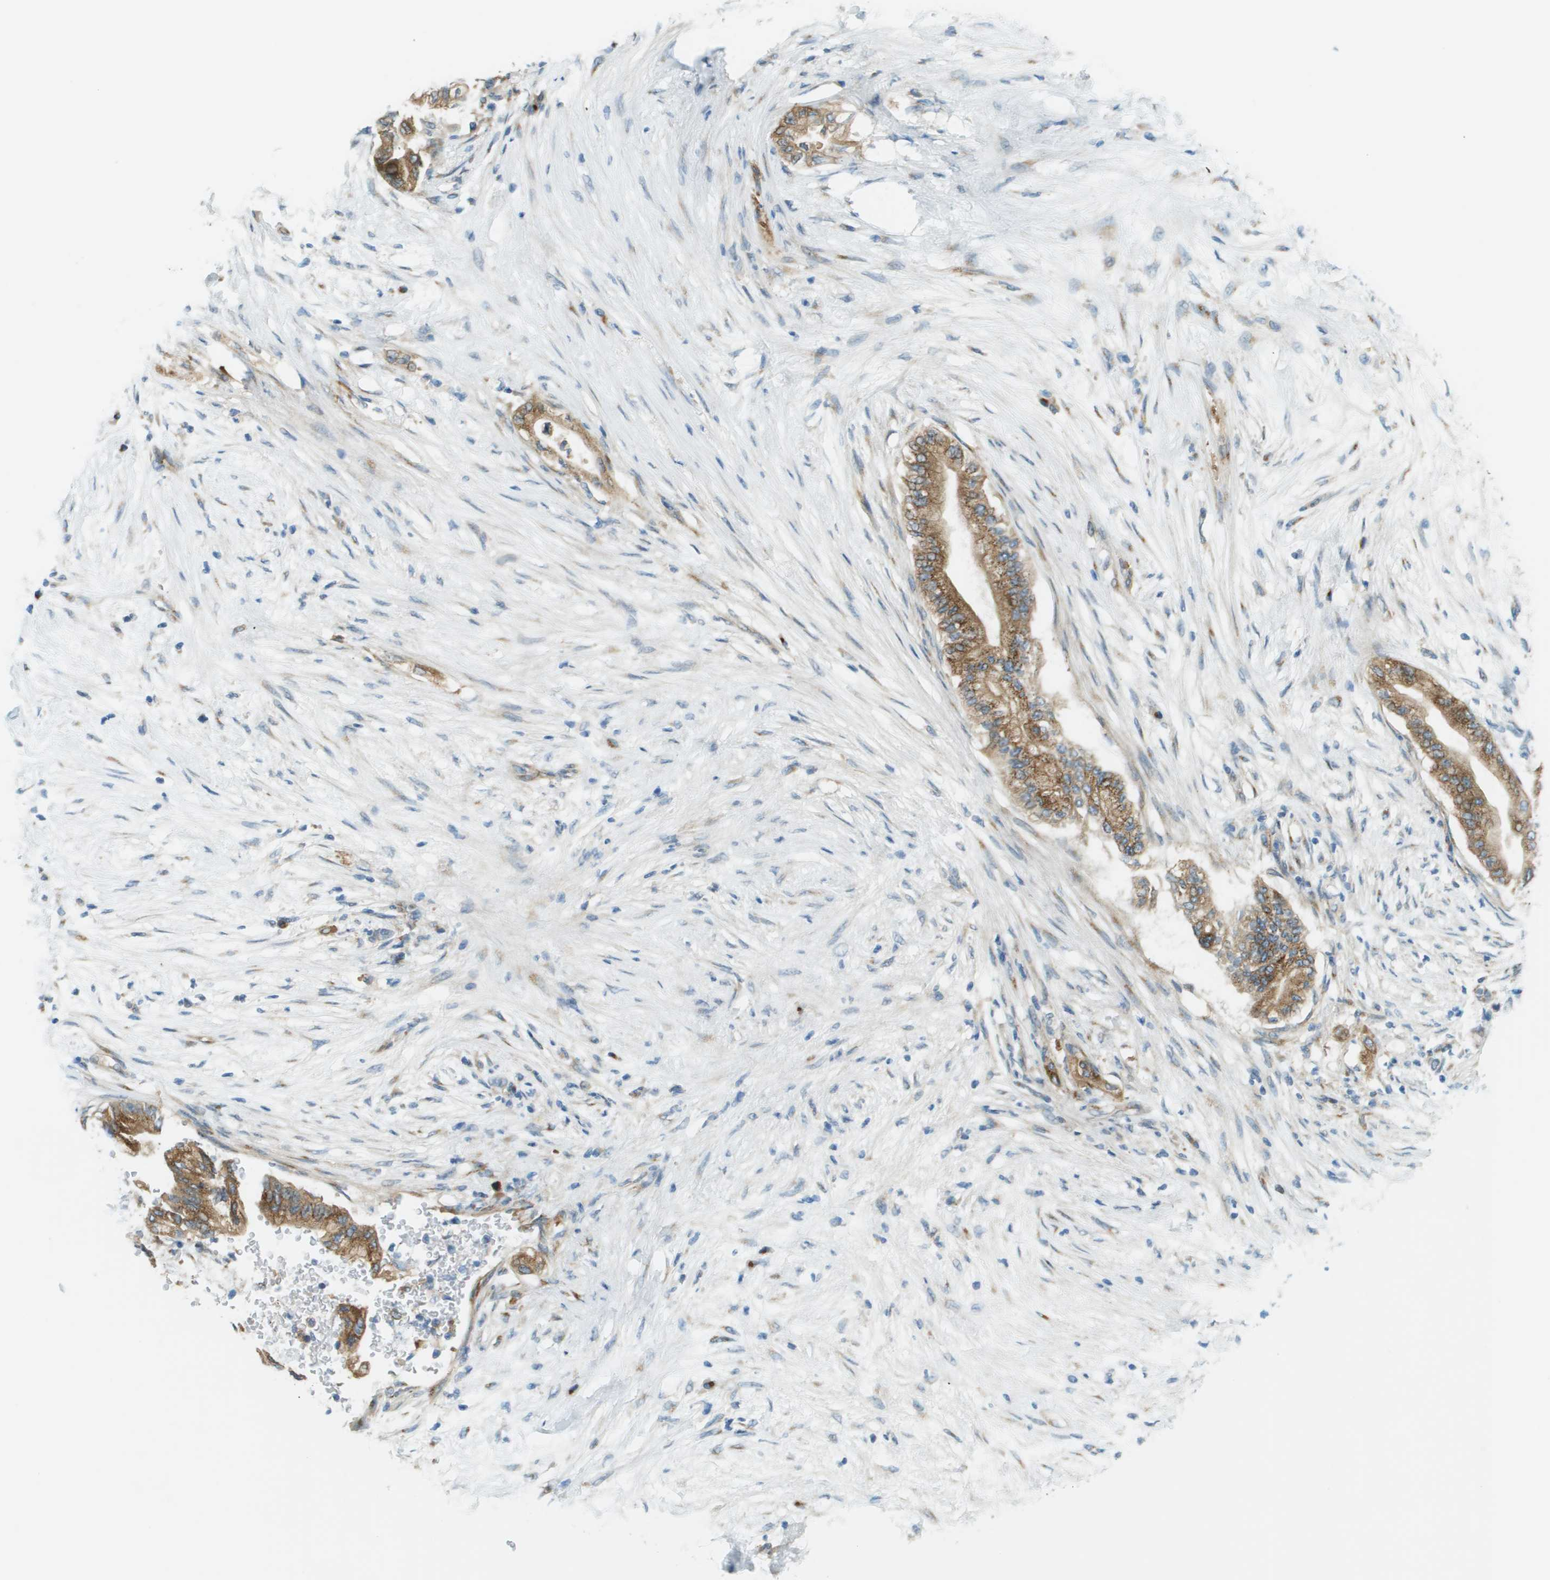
{"staining": {"intensity": "moderate", "quantity": ">75%", "location": "cytoplasmic/membranous"}, "tissue": "pancreatic cancer", "cell_type": "Tumor cells", "image_type": "cancer", "snomed": [{"axis": "morphology", "description": "Normal tissue, NOS"}, {"axis": "morphology", "description": "Adenocarcinoma, NOS"}, {"axis": "topography", "description": "Pancreas"}, {"axis": "topography", "description": "Duodenum"}], "caption": "Immunohistochemical staining of pancreatic cancer reveals moderate cytoplasmic/membranous protein expression in approximately >75% of tumor cells.", "gene": "ACBD3", "patient": {"sex": "female", "age": 60}}